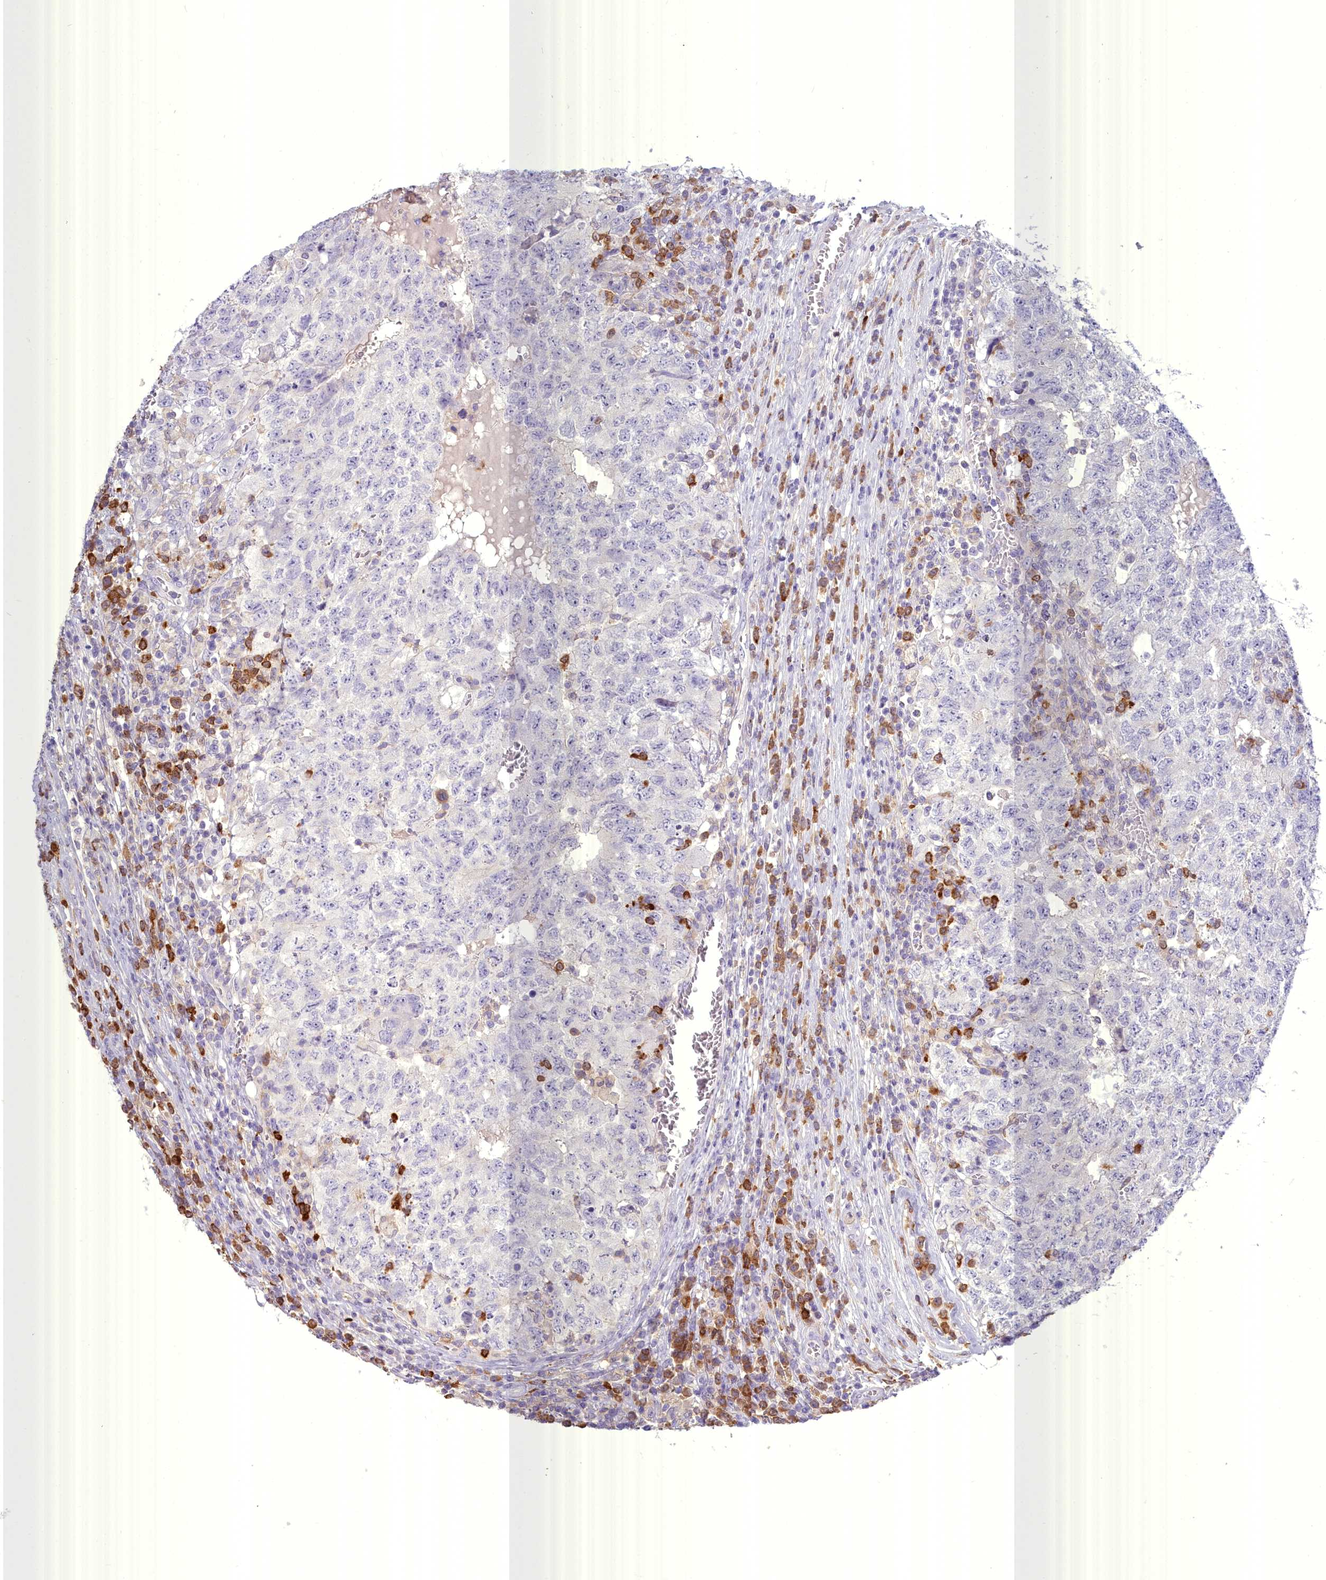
{"staining": {"intensity": "negative", "quantity": "none", "location": "none"}, "tissue": "testis cancer", "cell_type": "Tumor cells", "image_type": "cancer", "snomed": [{"axis": "morphology", "description": "Carcinoma, Embryonal, NOS"}, {"axis": "topography", "description": "Testis"}], "caption": "Micrograph shows no significant protein expression in tumor cells of embryonal carcinoma (testis). (Brightfield microscopy of DAB (3,3'-diaminobenzidine) immunohistochemistry at high magnification).", "gene": "BLNK", "patient": {"sex": "male", "age": 34}}